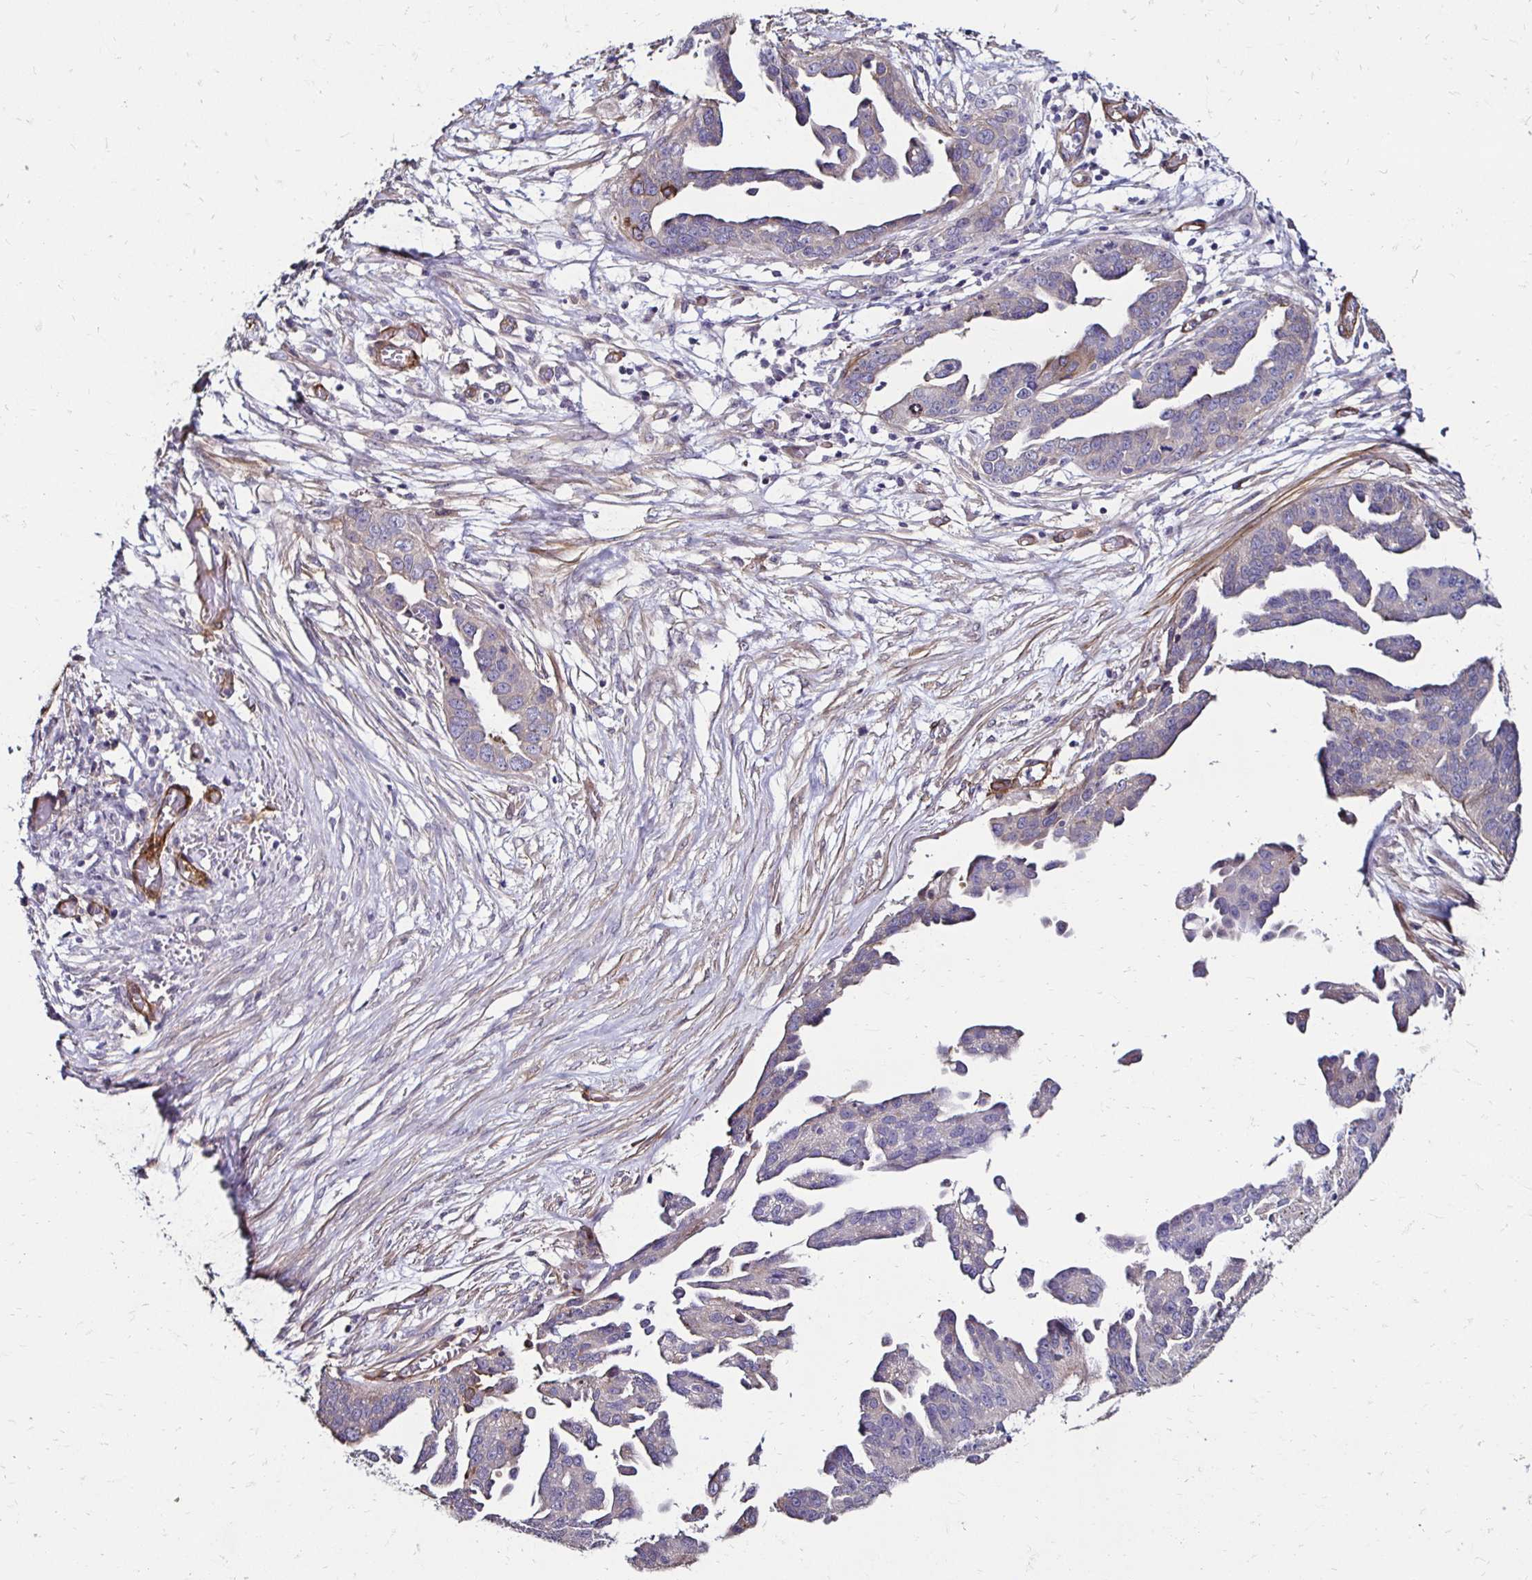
{"staining": {"intensity": "negative", "quantity": "none", "location": "none"}, "tissue": "ovarian cancer", "cell_type": "Tumor cells", "image_type": "cancer", "snomed": [{"axis": "morphology", "description": "Cystadenocarcinoma, serous, NOS"}, {"axis": "topography", "description": "Ovary"}], "caption": "The image shows no significant expression in tumor cells of ovarian cancer.", "gene": "ITGB1", "patient": {"sex": "female", "age": 75}}